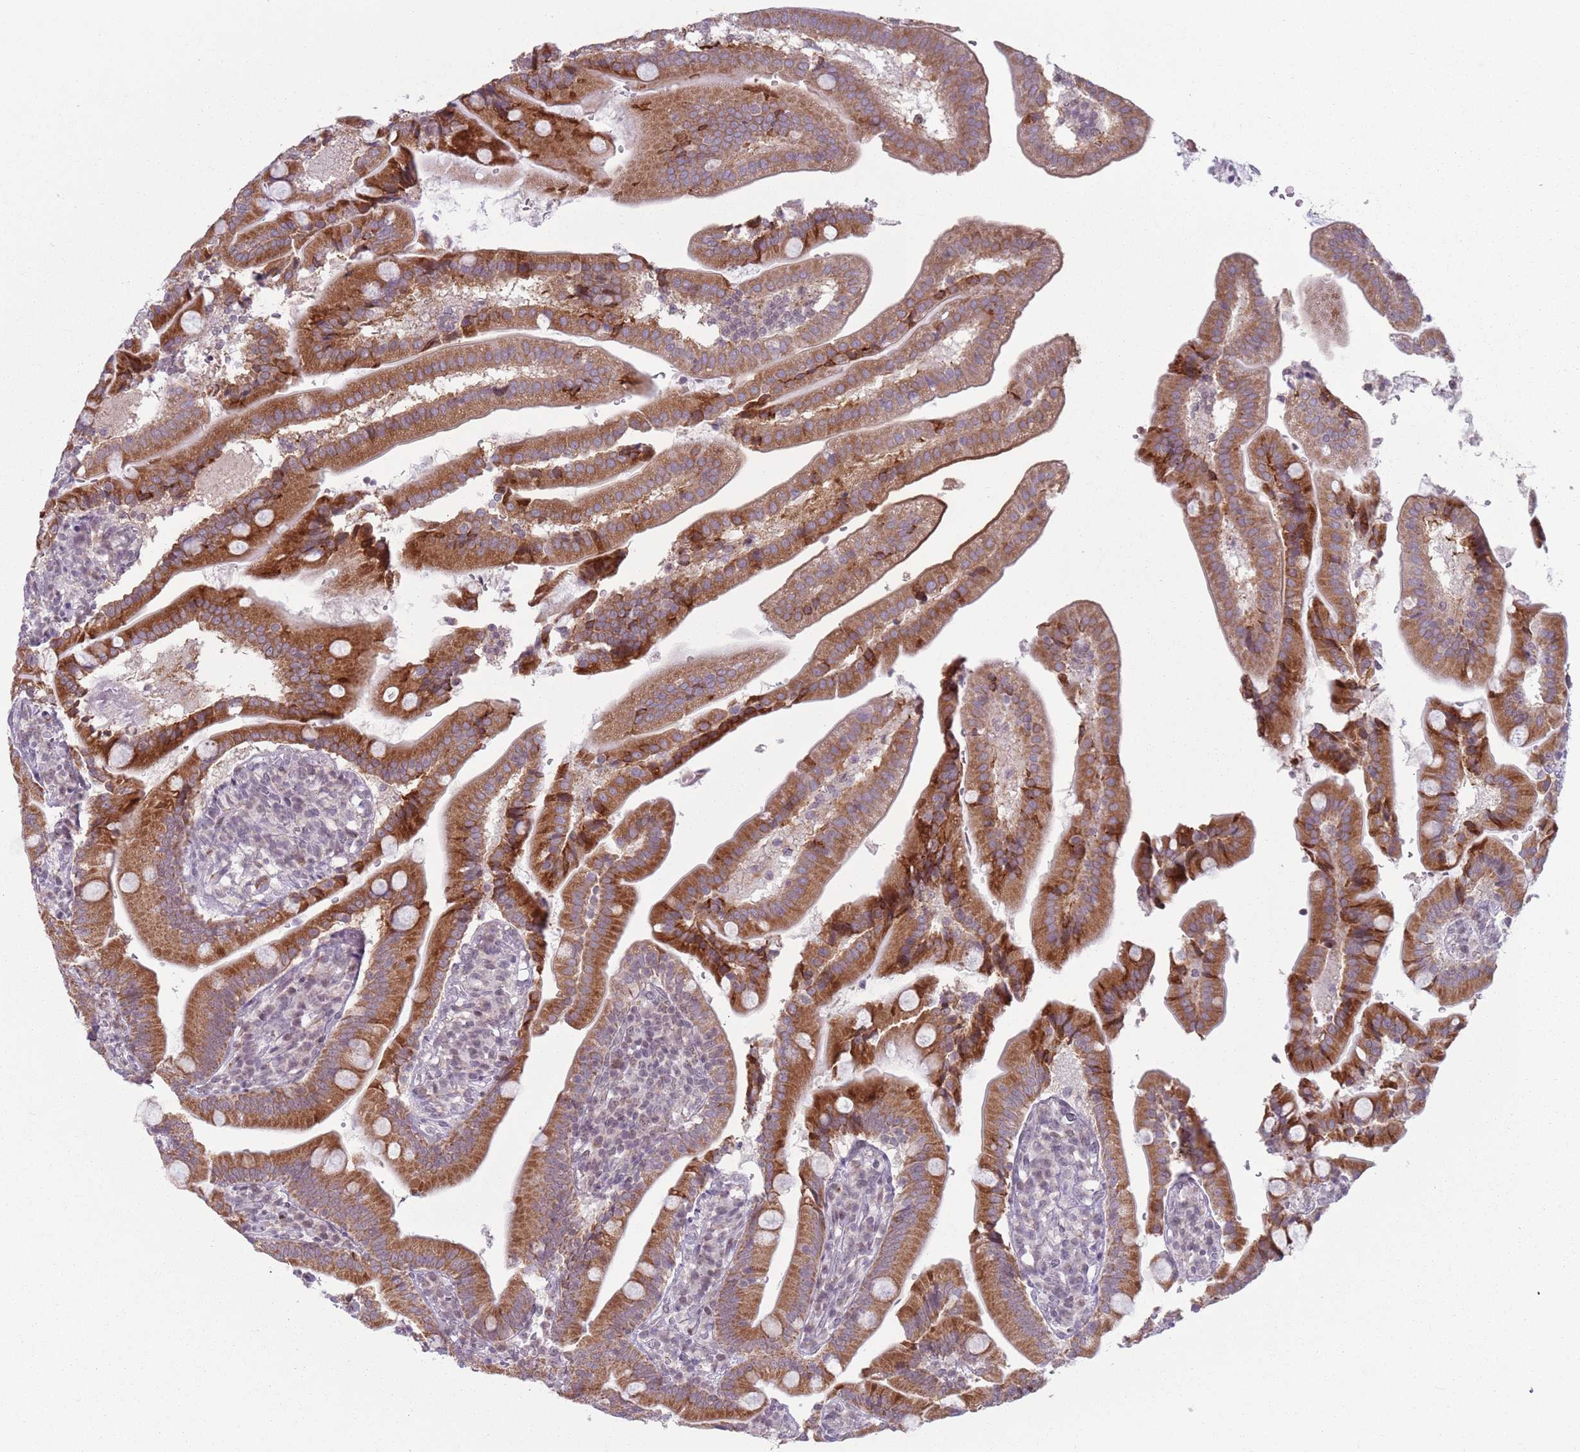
{"staining": {"intensity": "strong", "quantity": ">75%", "location": "cytoplasmic/membranous"}, "tissue": "duodenum", "cell_type": "Glandular cells", "image_type": "normal", "snomed": [{"axis": "morphology", "description": "Normal tissue, NOS"}, {"axis": "topography", "description": "Duodenum"}], "caption": "Protein staining by IHC exhibits strong cytoplasmic/membranous positivity in approximately >75% of glandular cells in benign duodenum.", "gene": "MRPL34", "patient": {"sex": "female", "age": 67}}